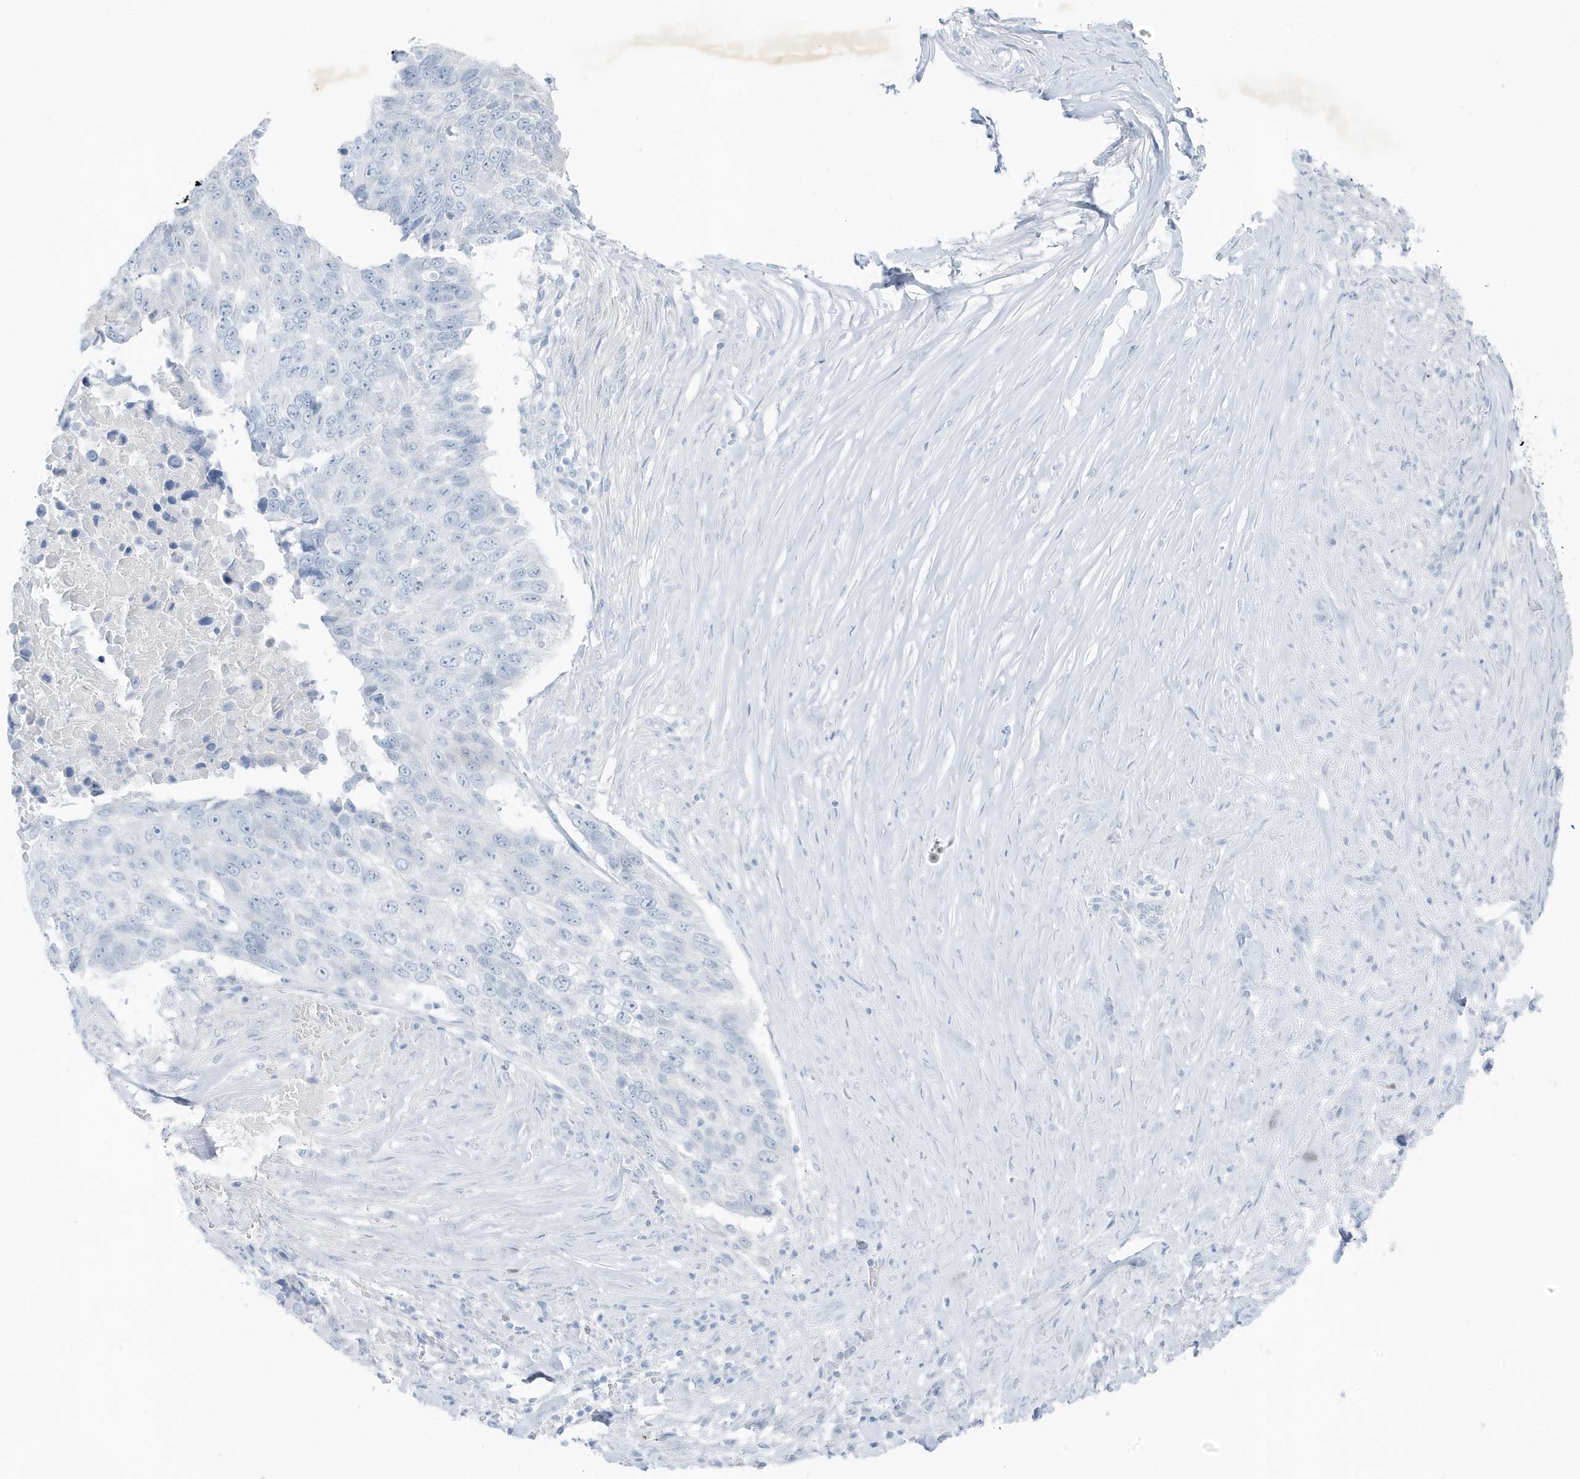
{"staining": {"intensity": "negative", "quantity": "none", "location": "none"}, "tissue": "lung cancer", "cell_type": "Tumor cells", "image_type": "cancer", "snomed": [{"axis": "morphology", "description": "Squamous cell carcinoma, NOS"}, {"axis": "topography", "description": "Lung"}], "caption": "There is no significant staining in tumor cells of lung squamous cell carcinoma. (DAB immunohistochemistry (IHC) visualized using brightfield microscopy, high magnification).", "gene": "ZFP64", "patient": {"sex": "male", "age": 66}}